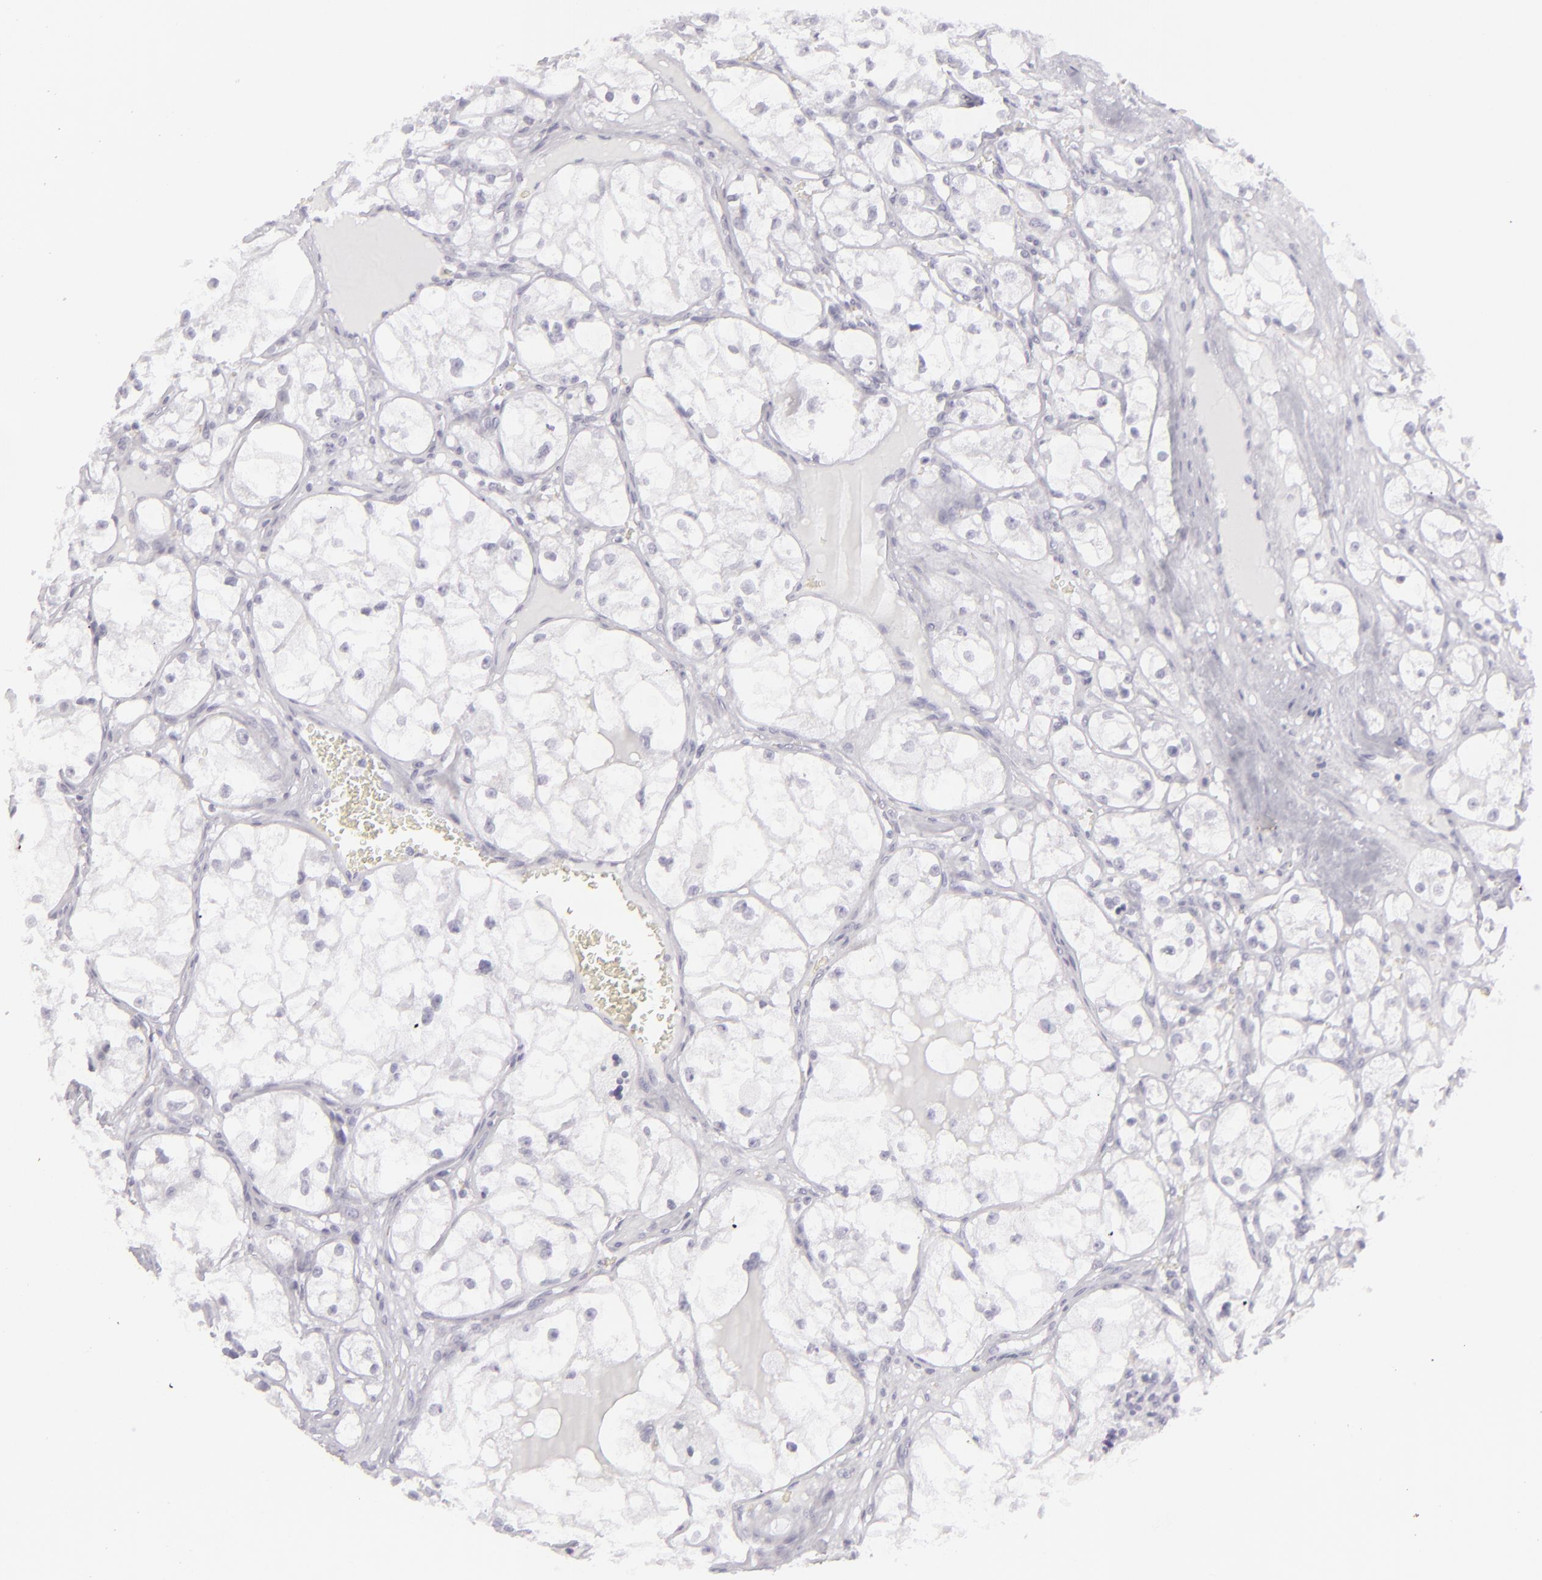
{"staining": {"intensity": "negative", "quantity": "none", "location": "none"}, "tissue": "renal cancer", "cell_type": "Tumor cells", "image_type": "cancer", "snomed": [{"axis": "morphology", "description": "Adenocarcinoma, NOS"}, {"axis": "topography", "description": "Kidney"}], "caption": "Renal cancer (adenocarcinoma) stained for a protein using immunohistochemistry demonstrates no positivity tumor cells.", "gene": "FLG", "patient": {"sex": "male", "age": 61}}